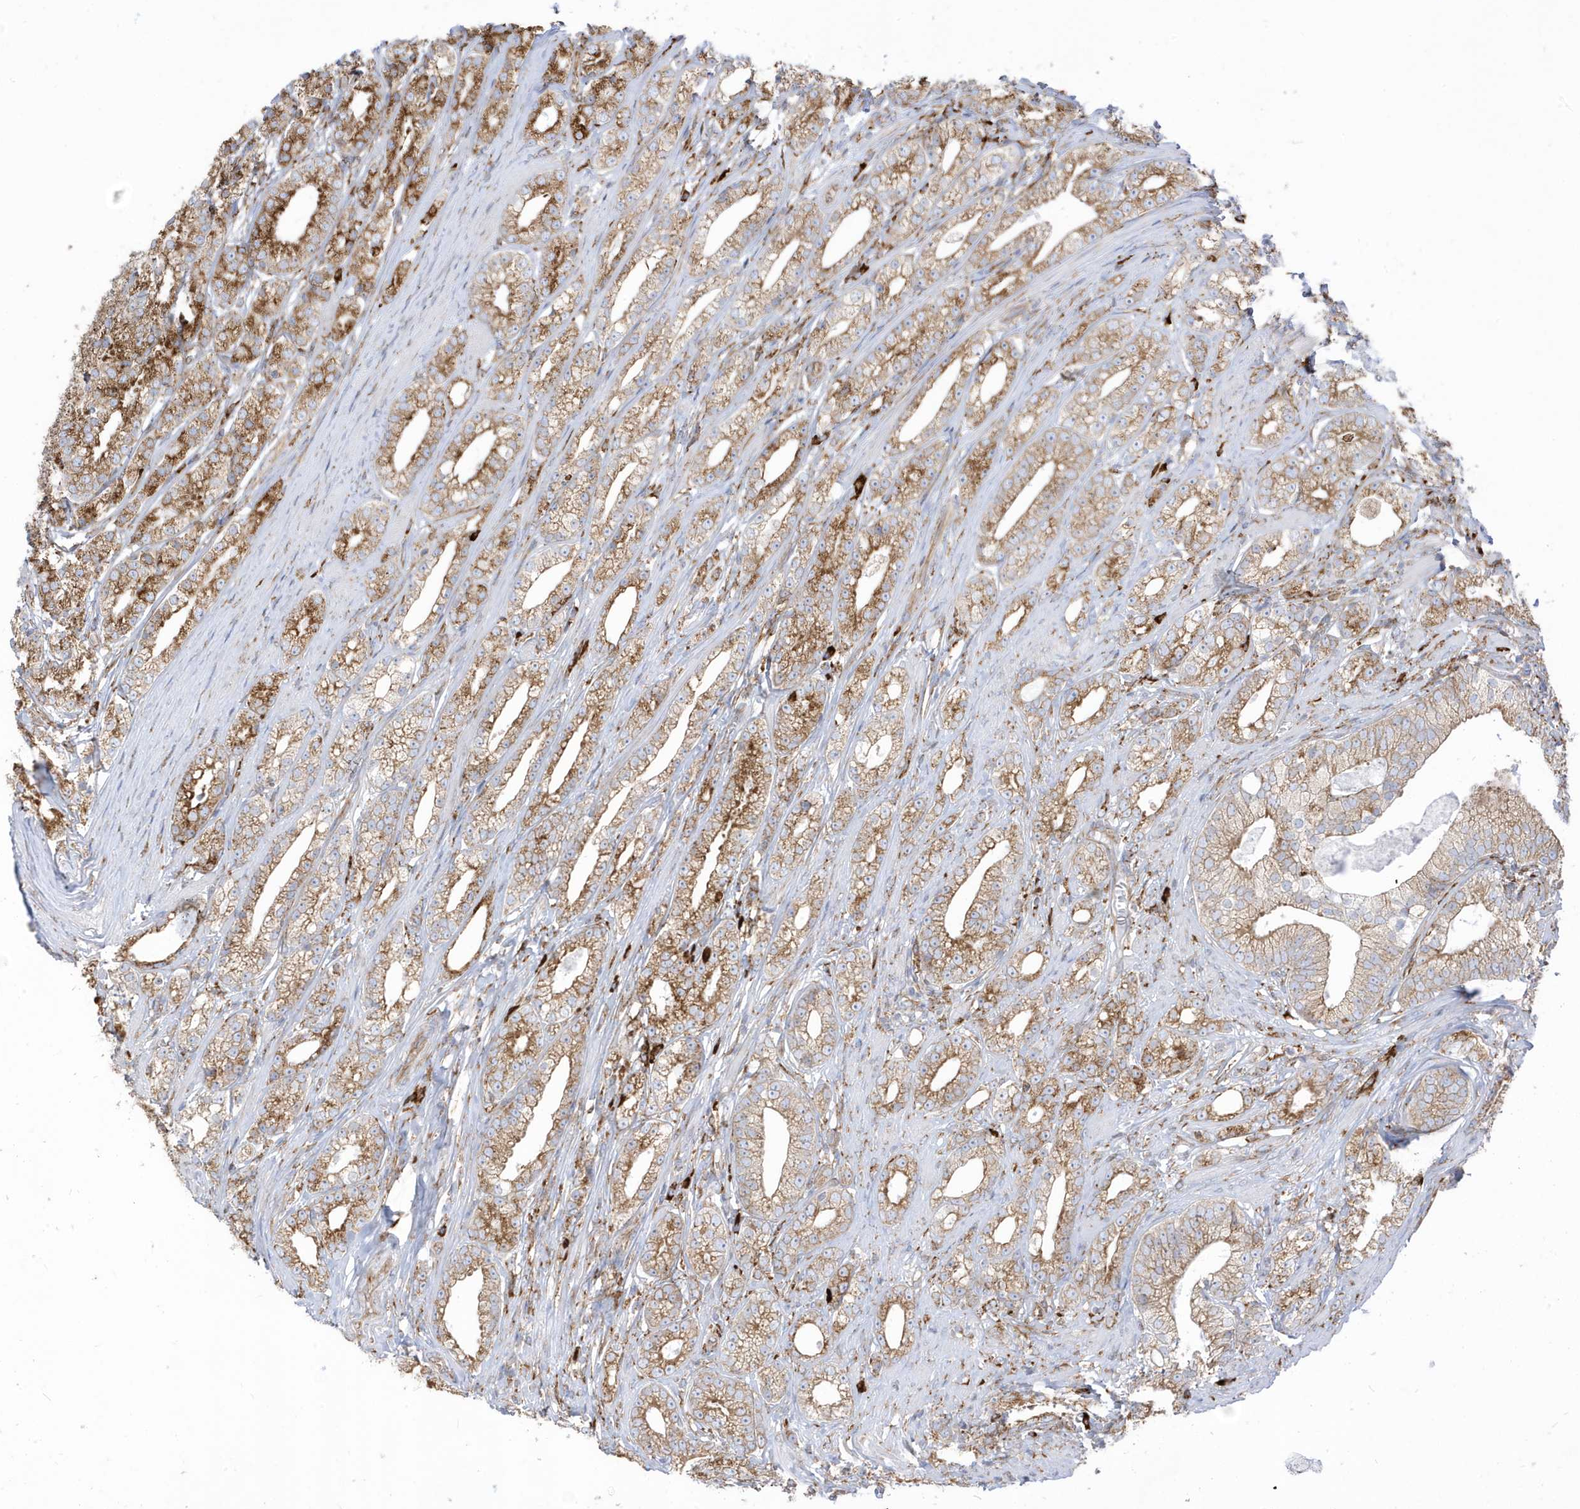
{"staining": {"intensity": "strong", "quantity": ">75%", "location": "cytoplasmic/membranous"}, "tissue": "prostate cancer", "cell_type": "Tumor cells", "image_type": "cancer", "snomed": [{"axis": "morphology", "description": "Adenocarcinoma, High grade"}, {"axis": "topography", "description": "Prostate"}], "caption": "This micrograph demonstrates immunohistochemistry staining of prostate cancer, with high strong cytoplasmic/membranous expression in approximately >75% of tumor cells.", "gene": "PDIA6", "patient": {"sex": "male", "age": 69}}